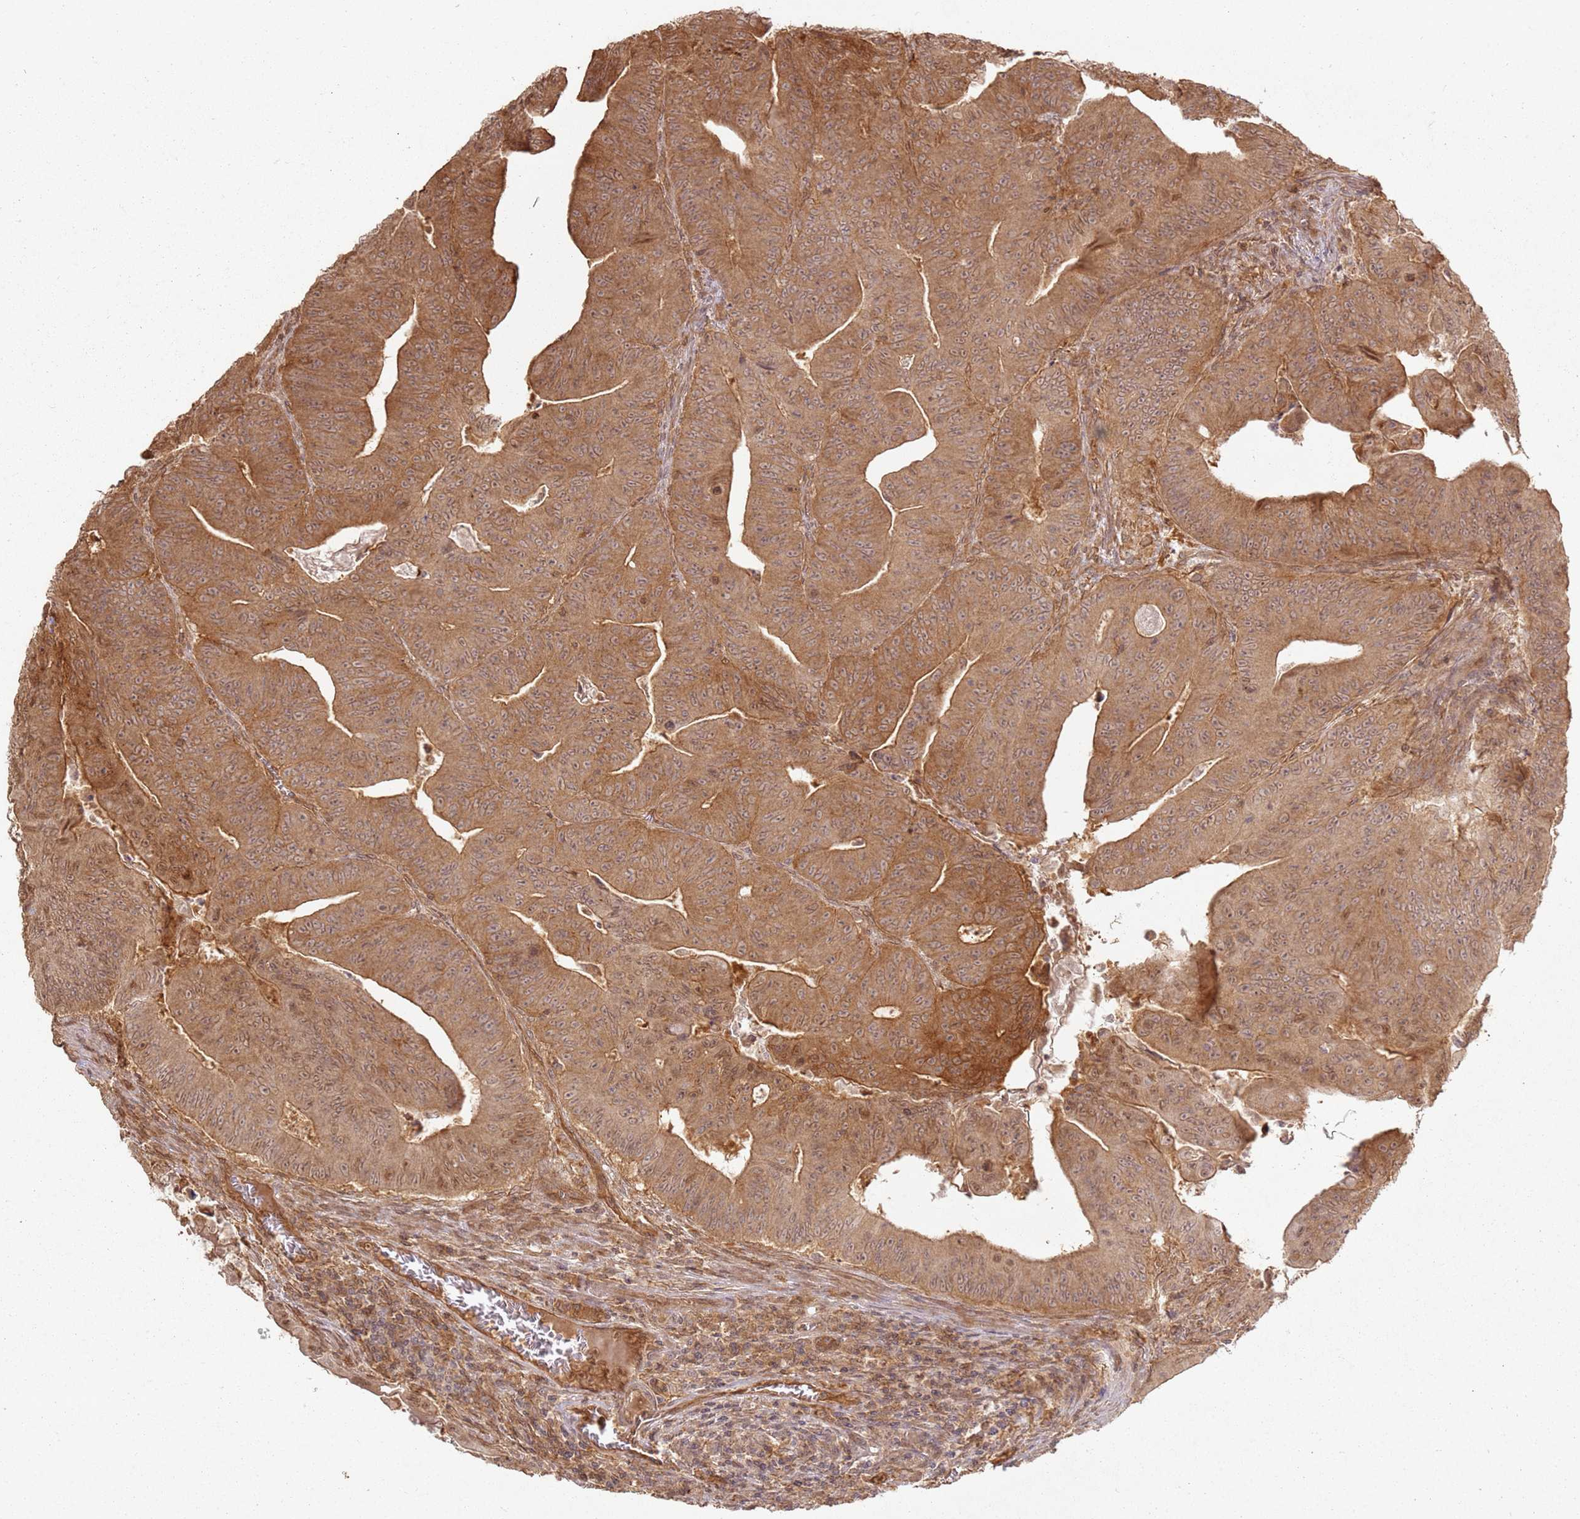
{"staining": {"intensity": "moderate", "quantity": ">75%", "location": "cytoplasmic/membranous"}, "tissue": "colorectal cancer", "cell_type": "Tumor cells", "image_type": "cancer", "snomed": [{"axis": "morphology", "description": "Adenocarcinoma, NOS"}, {"axis": "topography", "description": "Rectum"}], "caption": "Immunohistochemistry (IHC) histopathology image of neoplastic tissue: colorectal cancer (adenocarcinoma) stained using IHC reveals medium levels of moderate protein expression localized specifically in the cytoplasmic/membranous of tumor cells, appearing as a cytoplasmic/membranous brown color.", "gene": "ZNF776", "patient": {"sex": "female", "age": 75}}